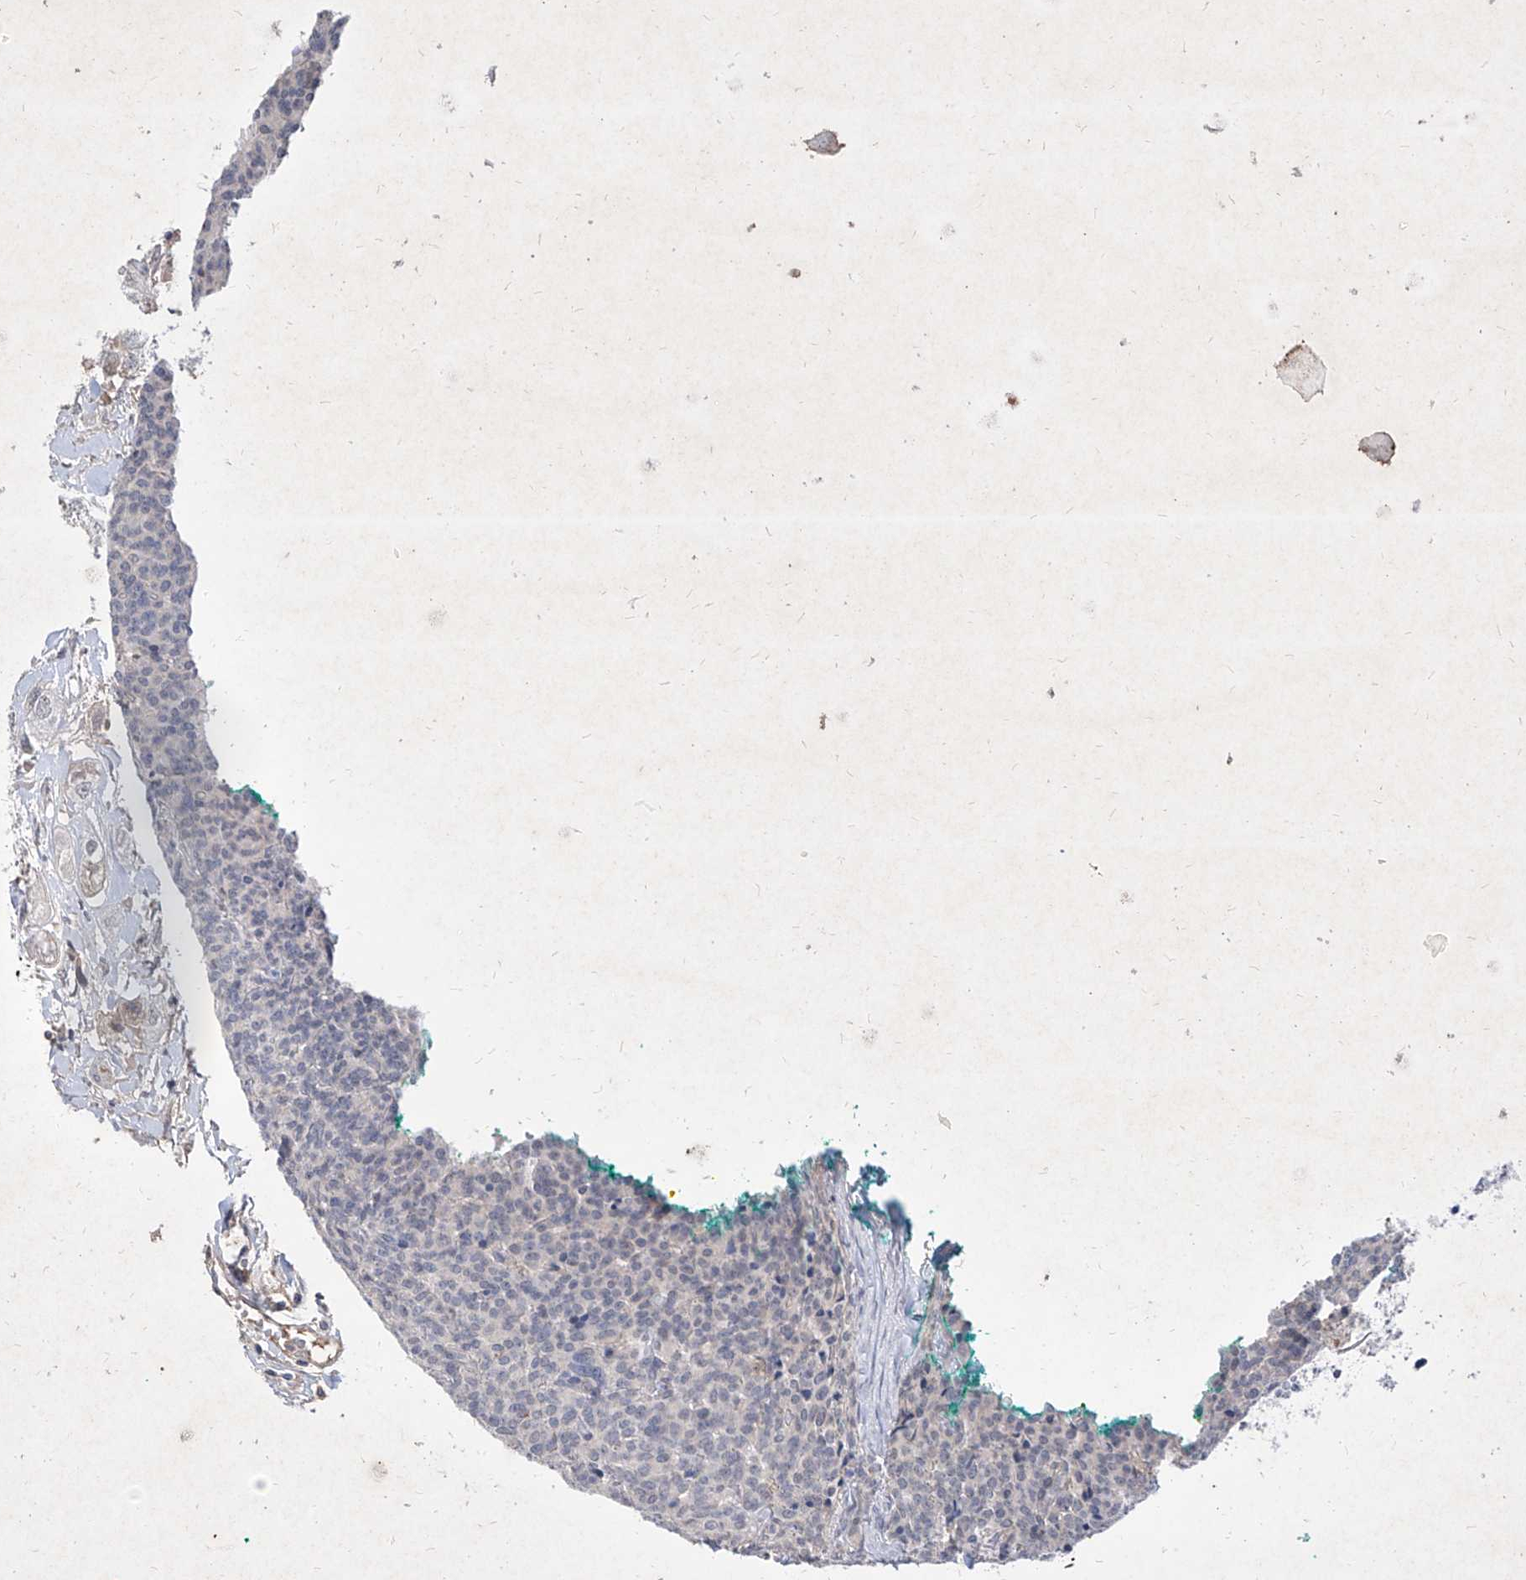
{"staining": {"intensity": "negative", "quantity": "none", "location": "none"}, "tissue": "carcinoid", "cell_type": "Tumor cells", "image_type": "cancer", "snomed": [{"axis": "morphology", "description": "Carcinoid, malignant, NOS"}, {"axis": "topography", "description": "Lung"}], "caption": "Immunohistochemistry of carcinoid shows no positivity in tumor cells.", "gene": "C4A", "patient": {"sex": "female", "age": 46}}